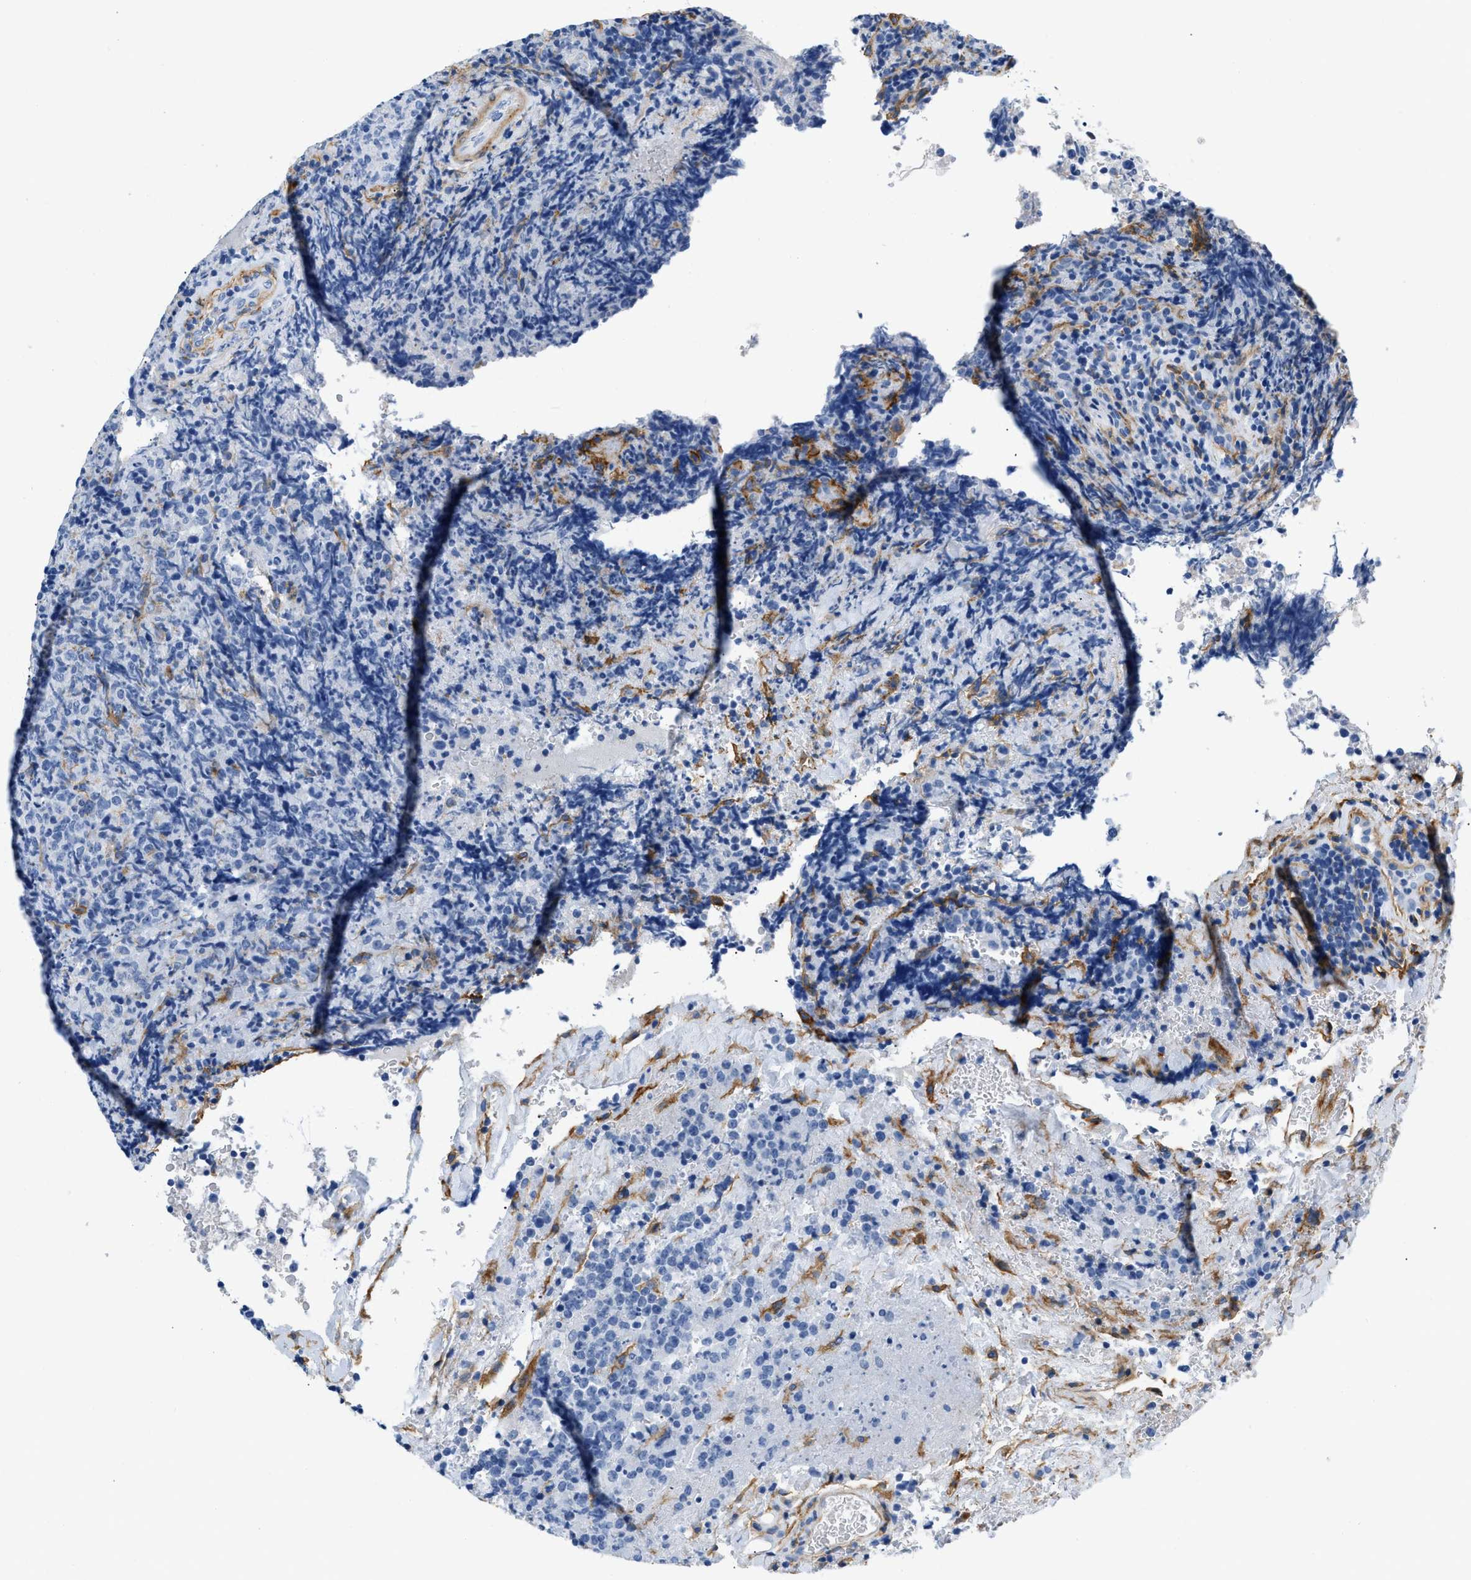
{"staining": {"intensity": "negative", "quantity": "none", "location": "none"}, "tissue": "lymphoma", "cell_type": "Tumor cells", "image_type": "cancer", "snomed": [{"axis": "morphology", "description": "Malignant lymphoma, non-Hodgkin's type, High grade"}, {"axis": "topography", "description": "Tonsil"}], "caption": "The histopathology image demonstrates no staining of tumor cells in lymphoma.", "gene": "PDGFRB", "patient": {"sex": "female", "age": 36}}